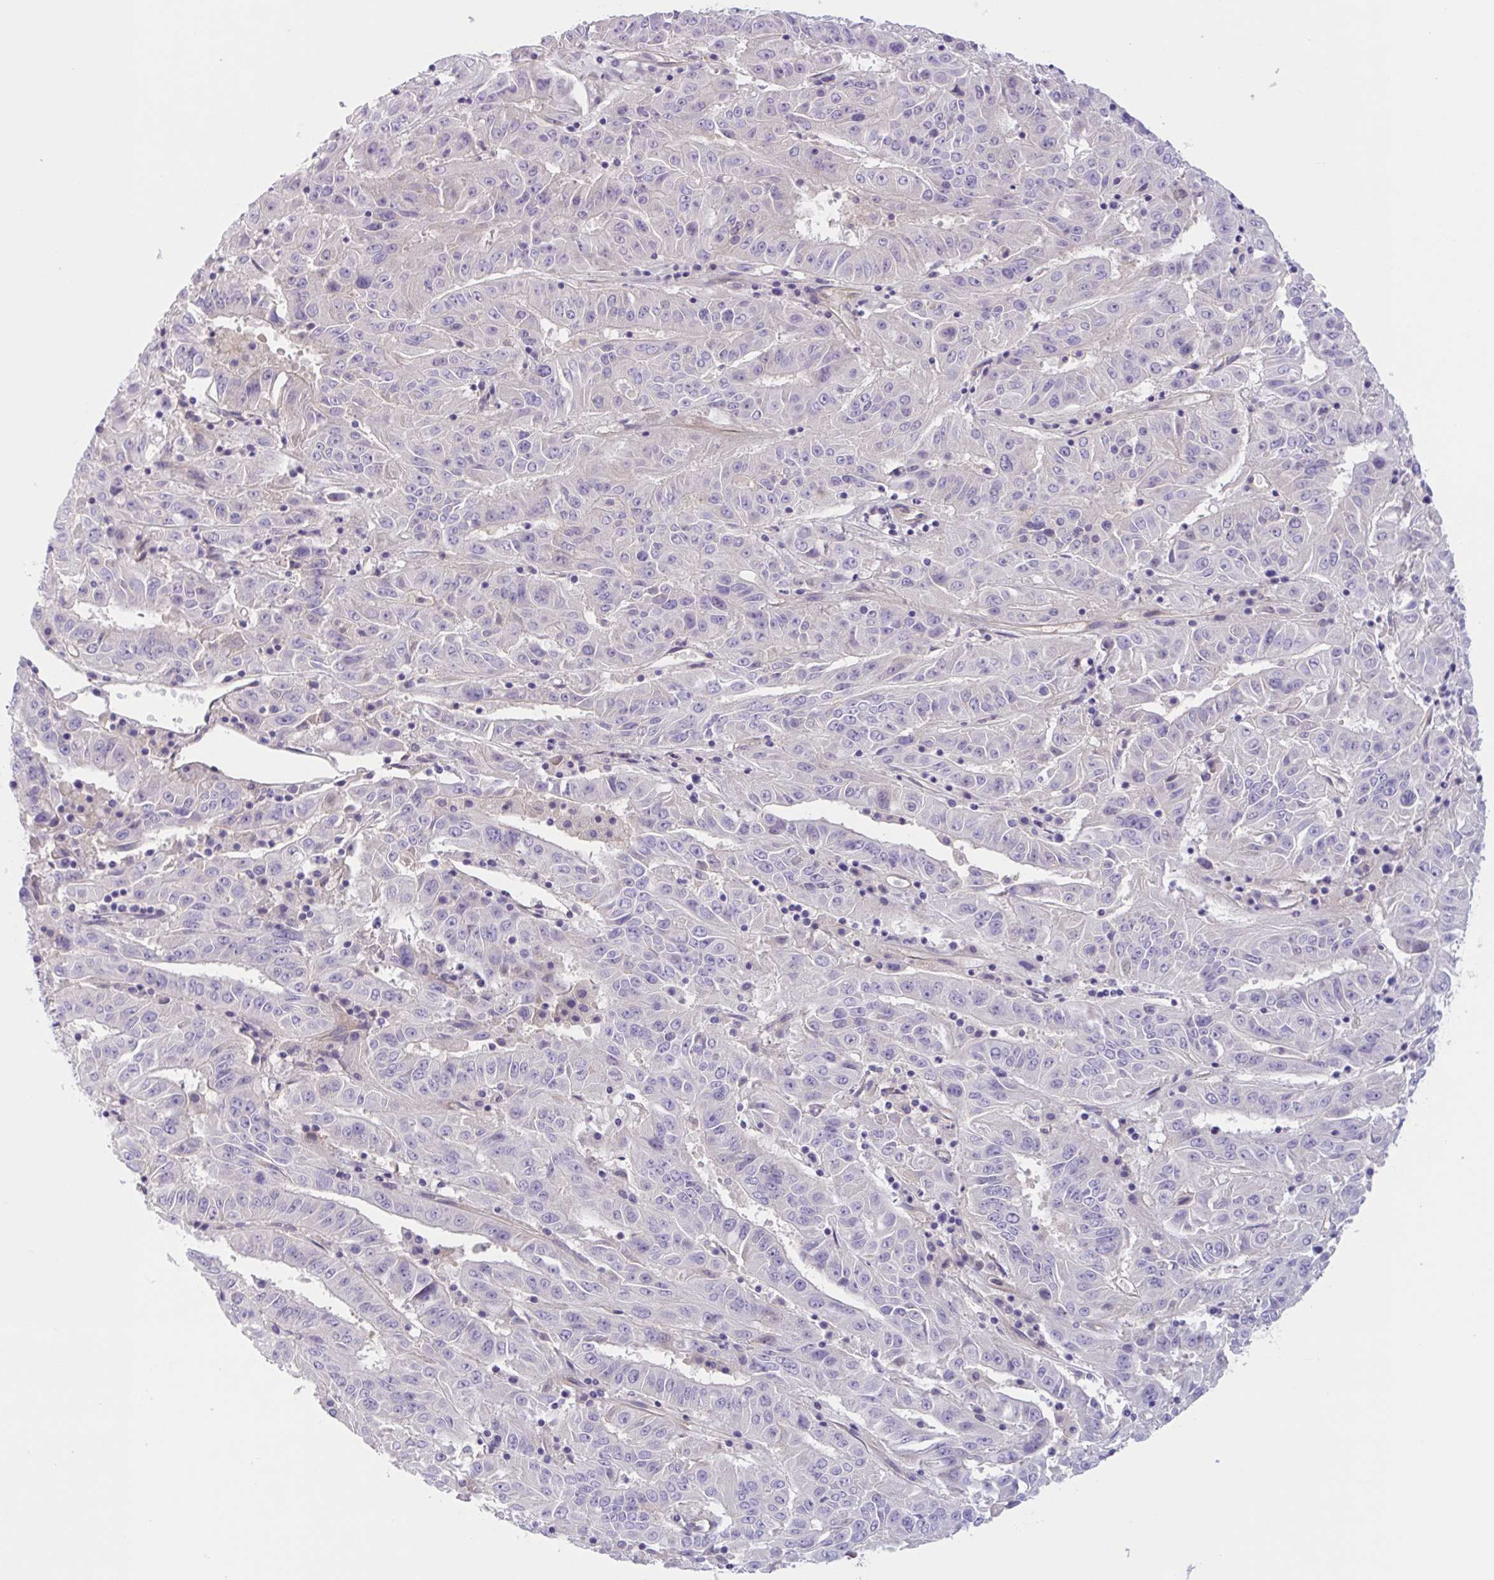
{"staining": {"intensity": "negative", "quantity": "none", "location": "none"}, "tissue": "pancreatic cancer", "cell_type": "Tumor cells", "image_type": "cancer", "snomed": [{"axis": "morphology", "description": "Adenocarcinoma, NOS"}, {"axis": "topography", "description": "Pancreas"}], "caption": "High power microscopy image of an IHC image of pancreatic adenocarcinoma, revealing no significant expression in tumor cells. (DAB immunohistochemistry (IHC) visualized using brightfield microscopy, high magnification).", "gene": "TTC7B", "patient": {"sex": "male", "age": 63}}